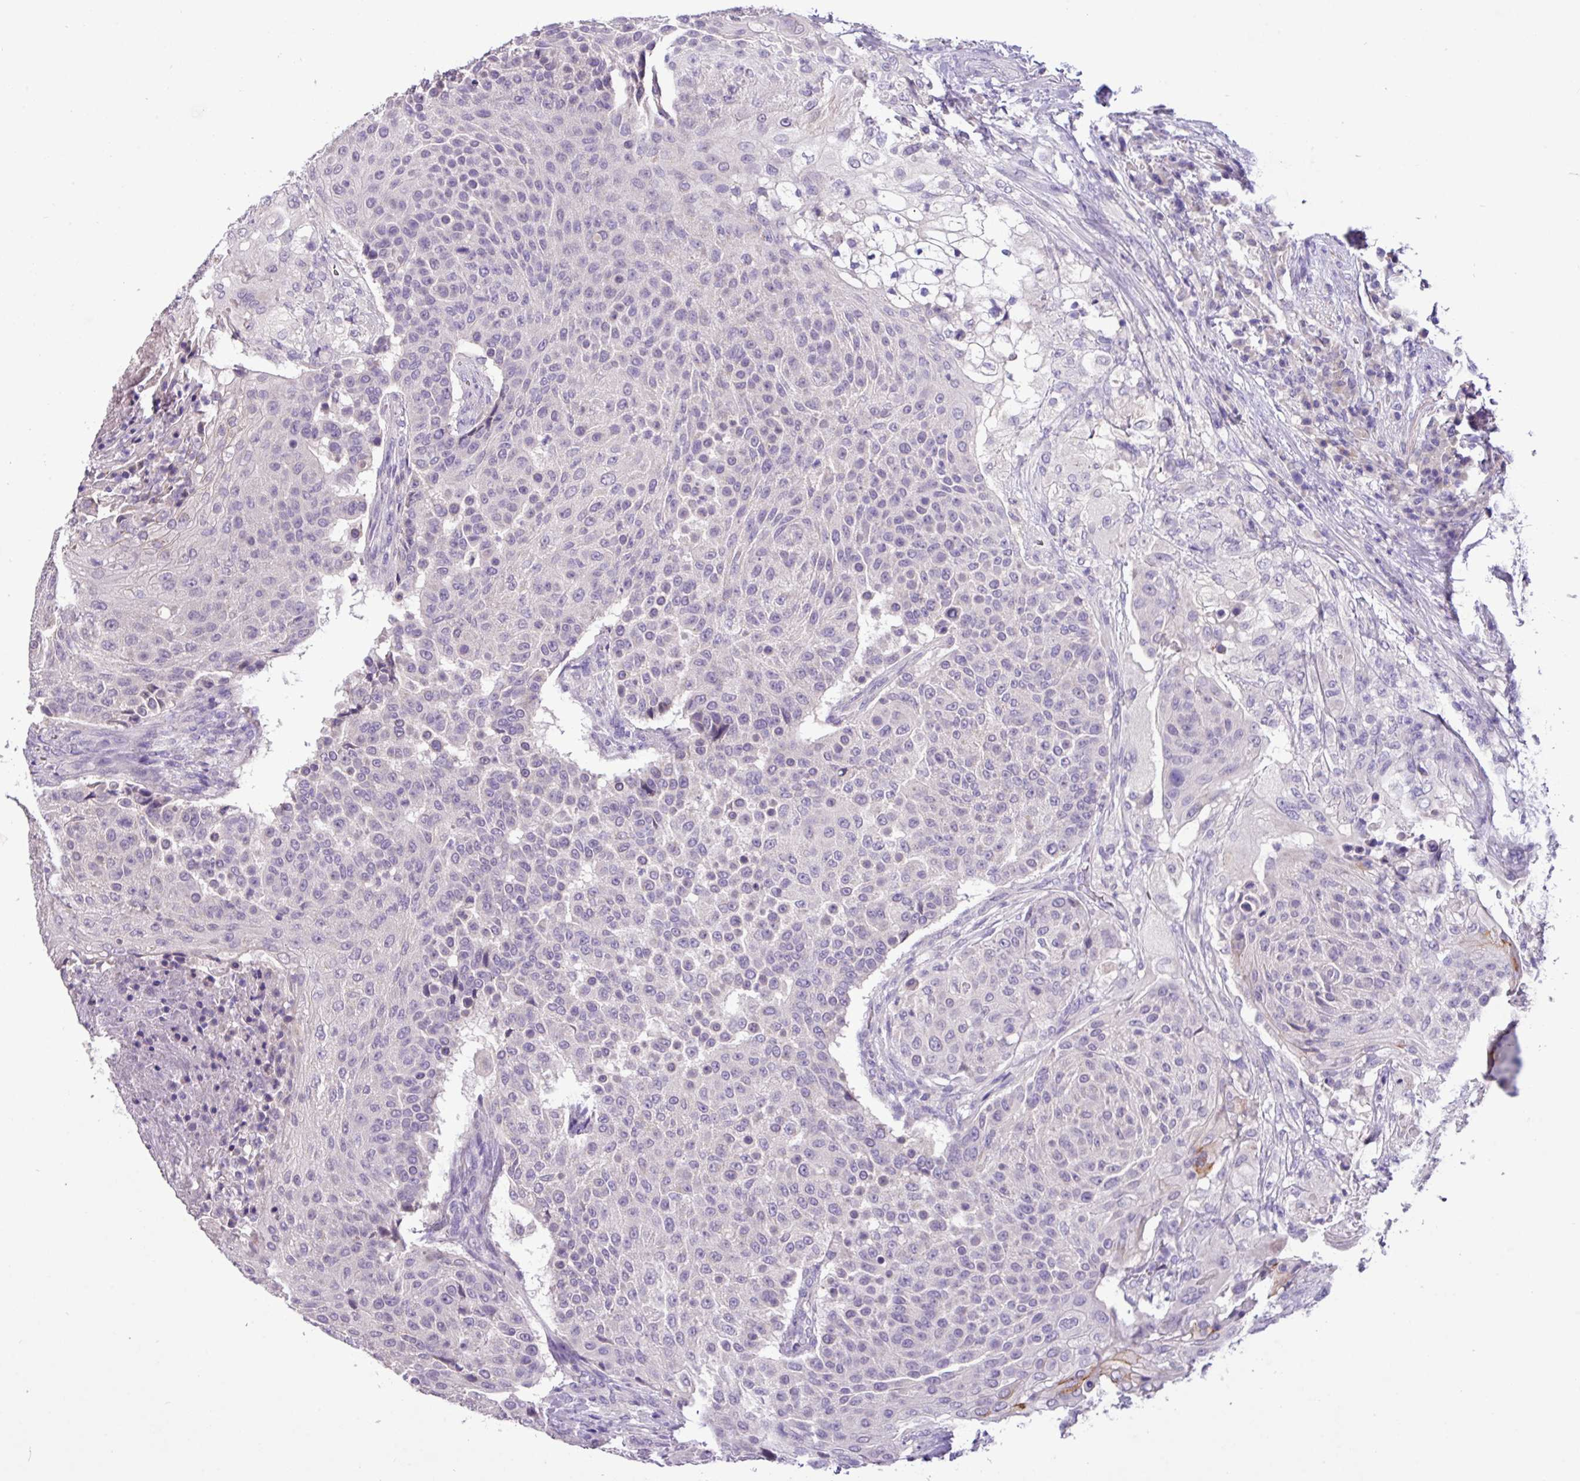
{"staining": {"intensity": "negative", "quantity": "none", "location": "none"}, "tissue": "urothelial cancer", "cell_type": "Tumor cells", "image_type": "cancer", "snomed": [{"axis": "morphology", "description": "Urothelial carcinoma, High grade"}, {"axis": "topography", "description": "Urinary bladder"}], "caption": "Immunohistochemistry of human urothelial cancer exhibits no positivity in tumor cells.", "gene": "PAX8", "patient": {"sex": "female", "age": 63}}